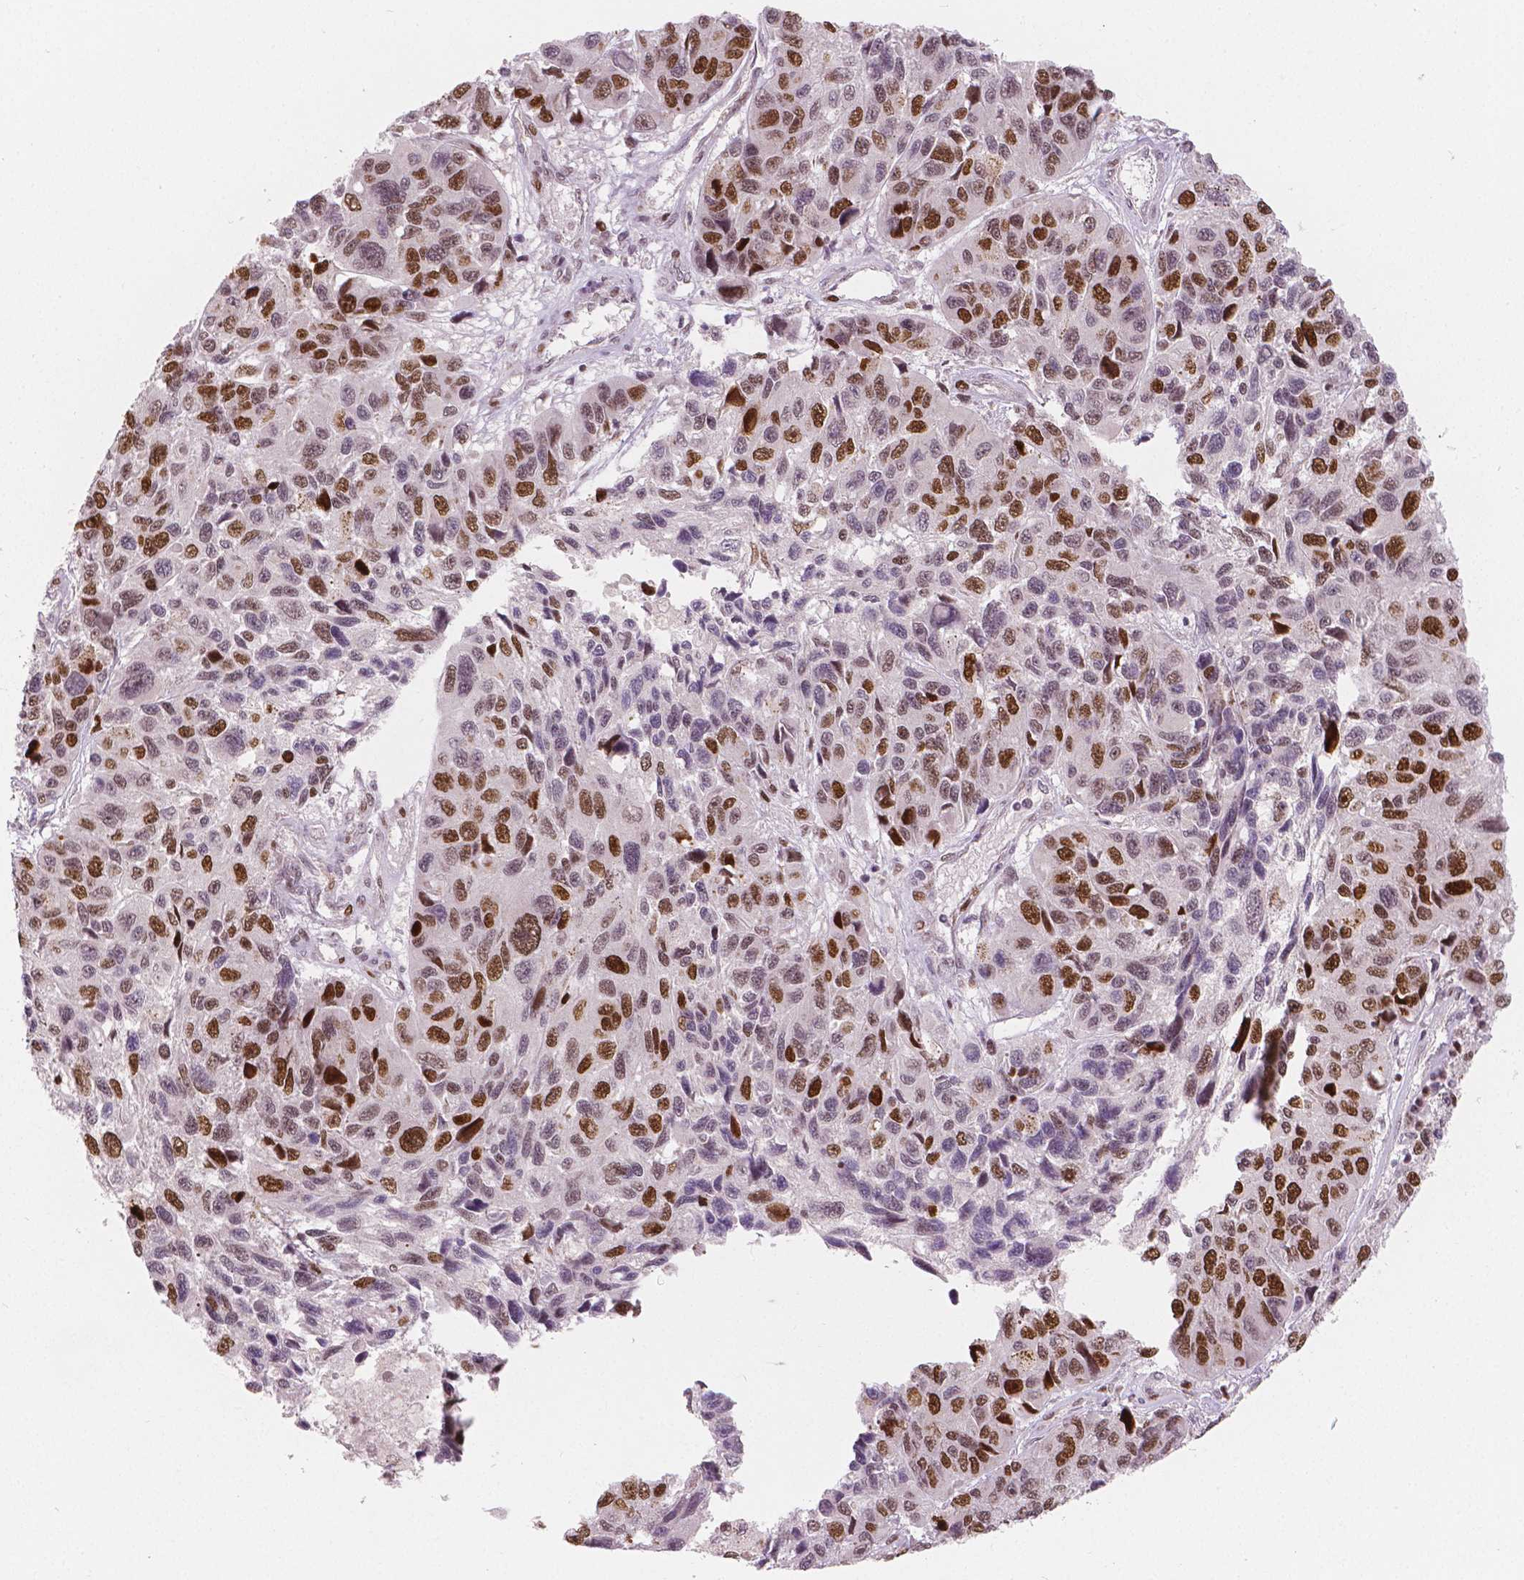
{"staining": {"intensity": "strong", "quantity": "25%-75%", "location": "nuclear"}, "tissue": "melanoma", "cell_type": "Tumor cells", "image_type": "cancer", "snomed": [{"axis": "morphology", "description": "Malignant melanoma, NOS"}, {"axis": "topography", "description": "Skin"}], "caption": "Protein staining of melanoma tissue shows strong nuclear positivity in about 25%-75% of tumor cells.", "gene": "NSD2", "patient": {"sex": "male", "age": 53}}